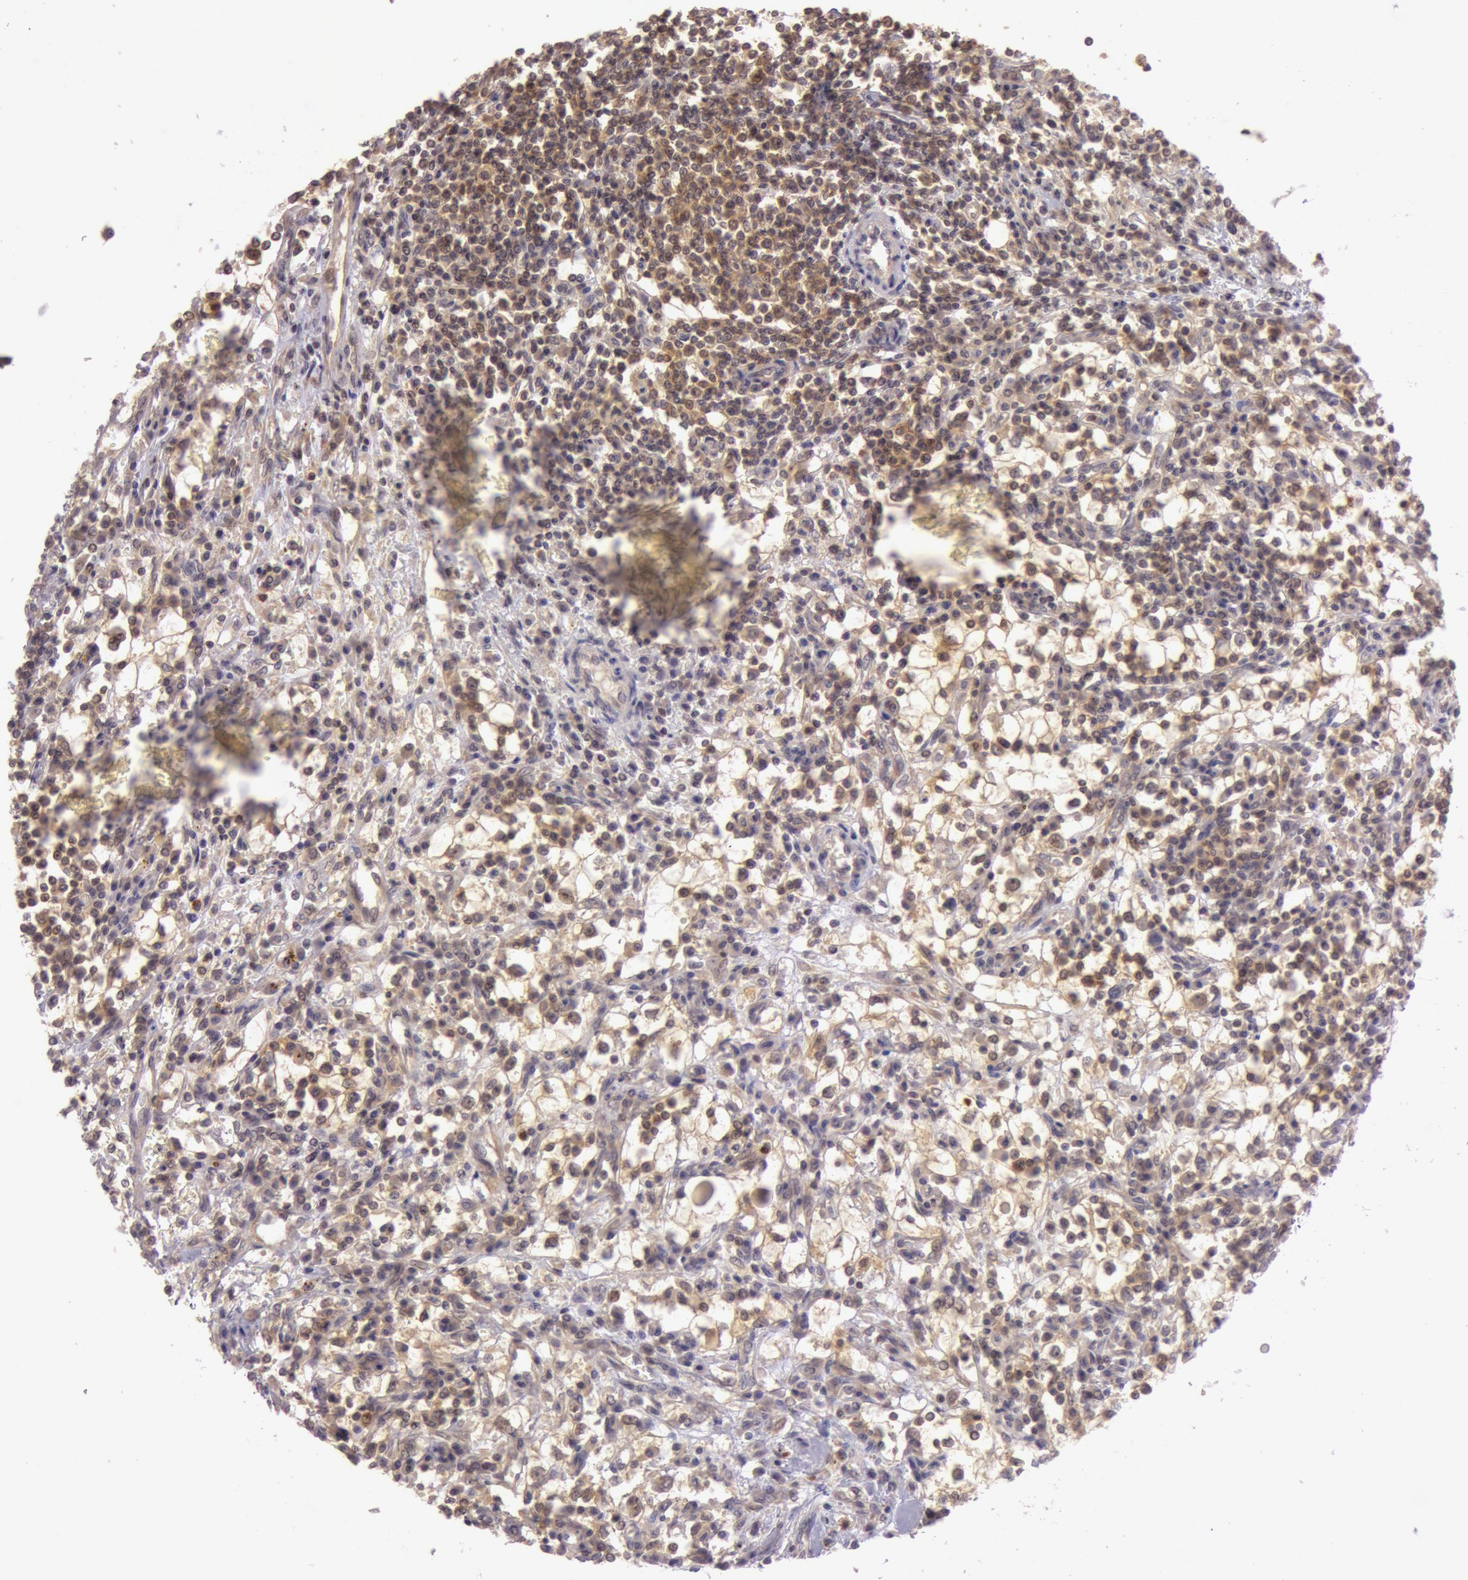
{"staining": {"intensity": "moderate", "quantity": ">75%", "location": "cytoplasmic/membranous"}, "tissue": "renal cancer", "cell_type": "Tumor cells", "image_type": "cancer", "snomed": [{"axis": "morphology", "description": "Adenocarcinoma, NOS"}, {"axis": "topography", "description": "Kidney"}], "caption": "Moderate cytoplasmic/membranous expression for a protein is seen in about >75% of tumor cells of renal cancer using immunohistochemistry.", "gene": "ATG2B", "patient": {"sex": "male", "age": 82}}